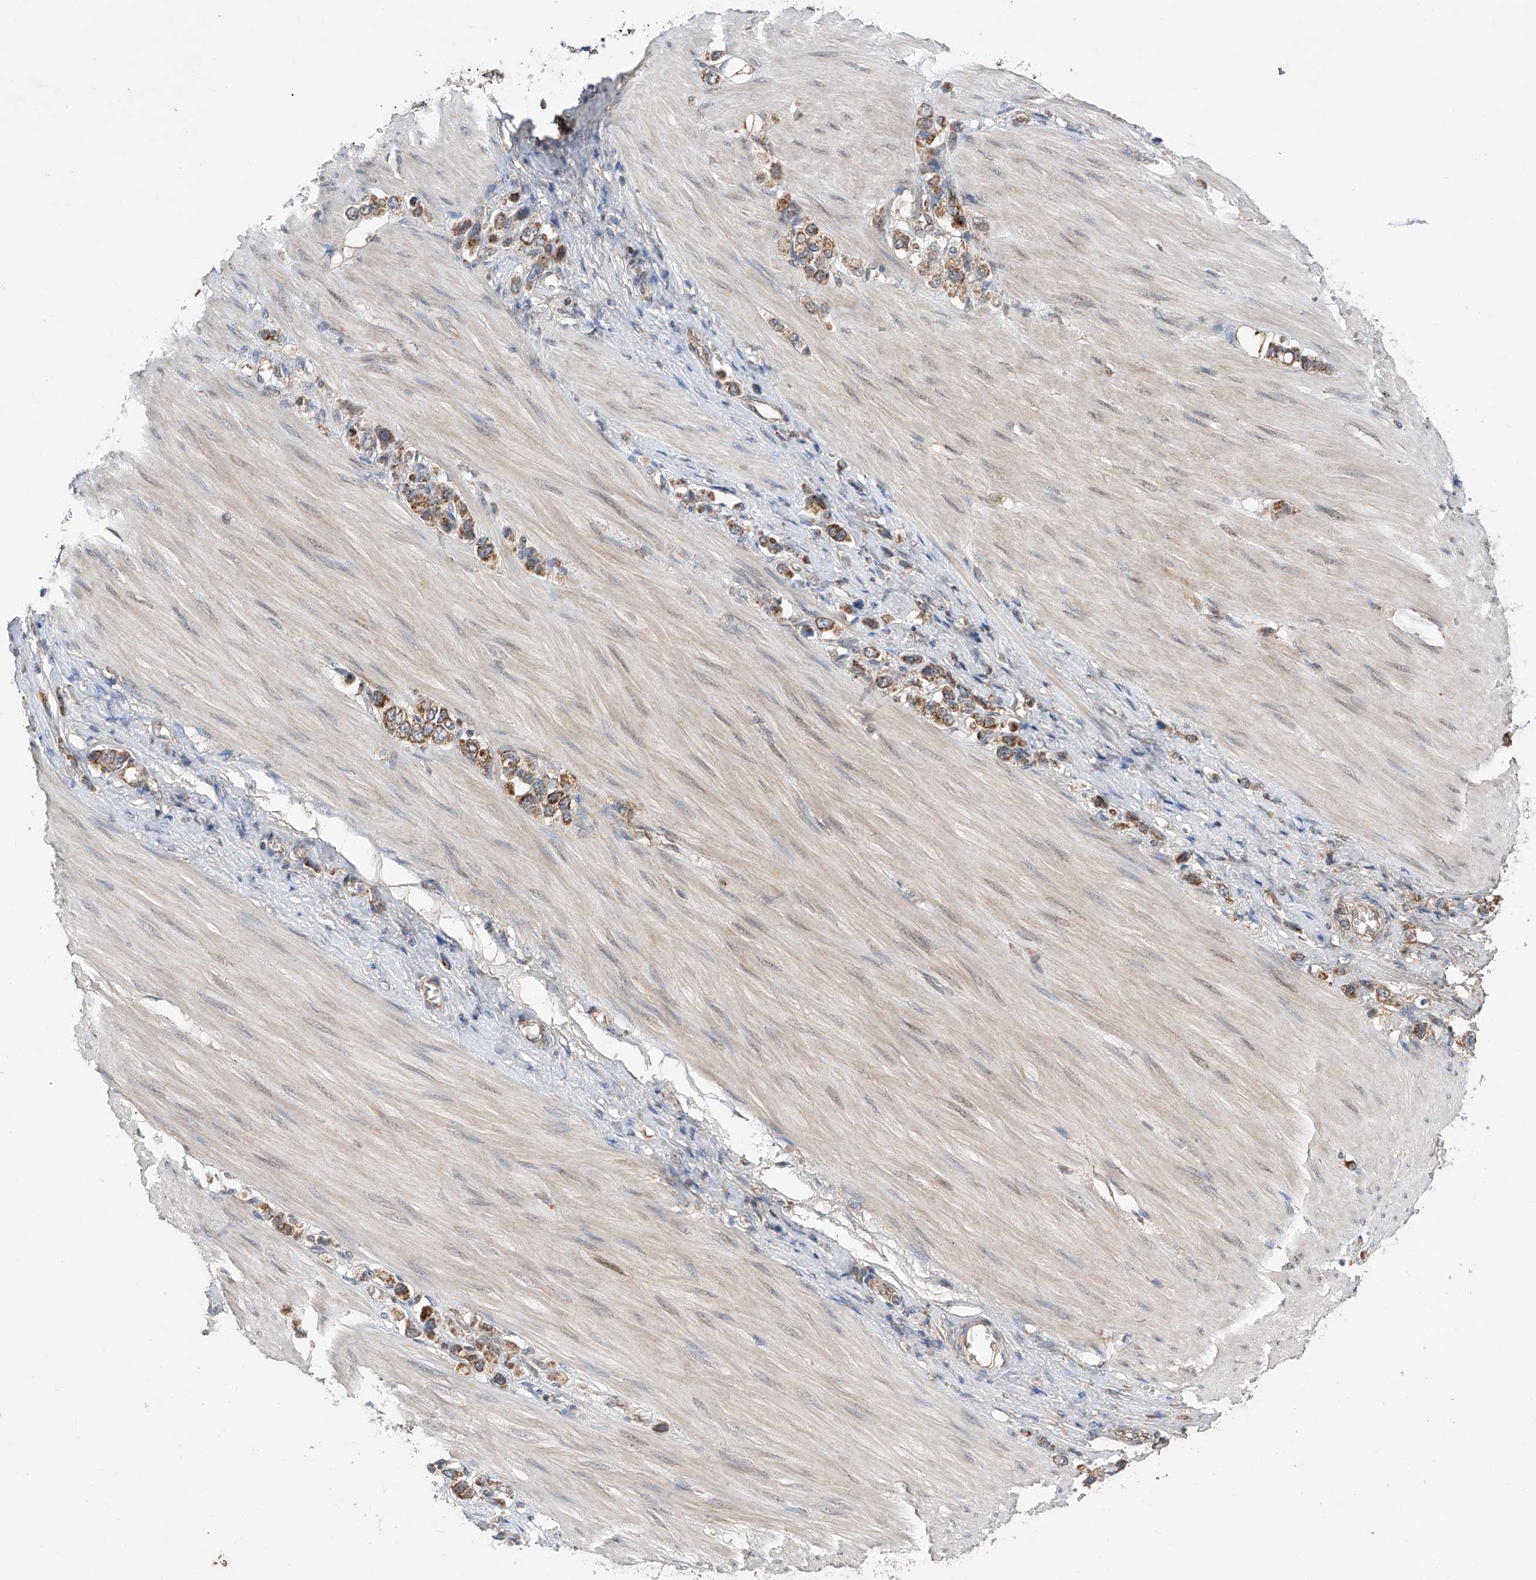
{"staining": {"intensity": "moderate", "quantity": ">75%", "location": "cytoplasmic/membranous"}, "tissue": "stomach cancer", "cell_type": "Tumor cells", "image_type": "cancer", "snomed": [{"axis": "morphology", "description": "Adenocarcinoma, NOS"}, {"axis": "topography", "description": "Stomach"}], "caption": "Brown immunohistochemical staining in stomach cancer shows moderate cytoplasmic/membranous staining in about >75% of tumor cells.", "gene": "SDHAF4", "patient": {"sex": "female", "age": 65}}